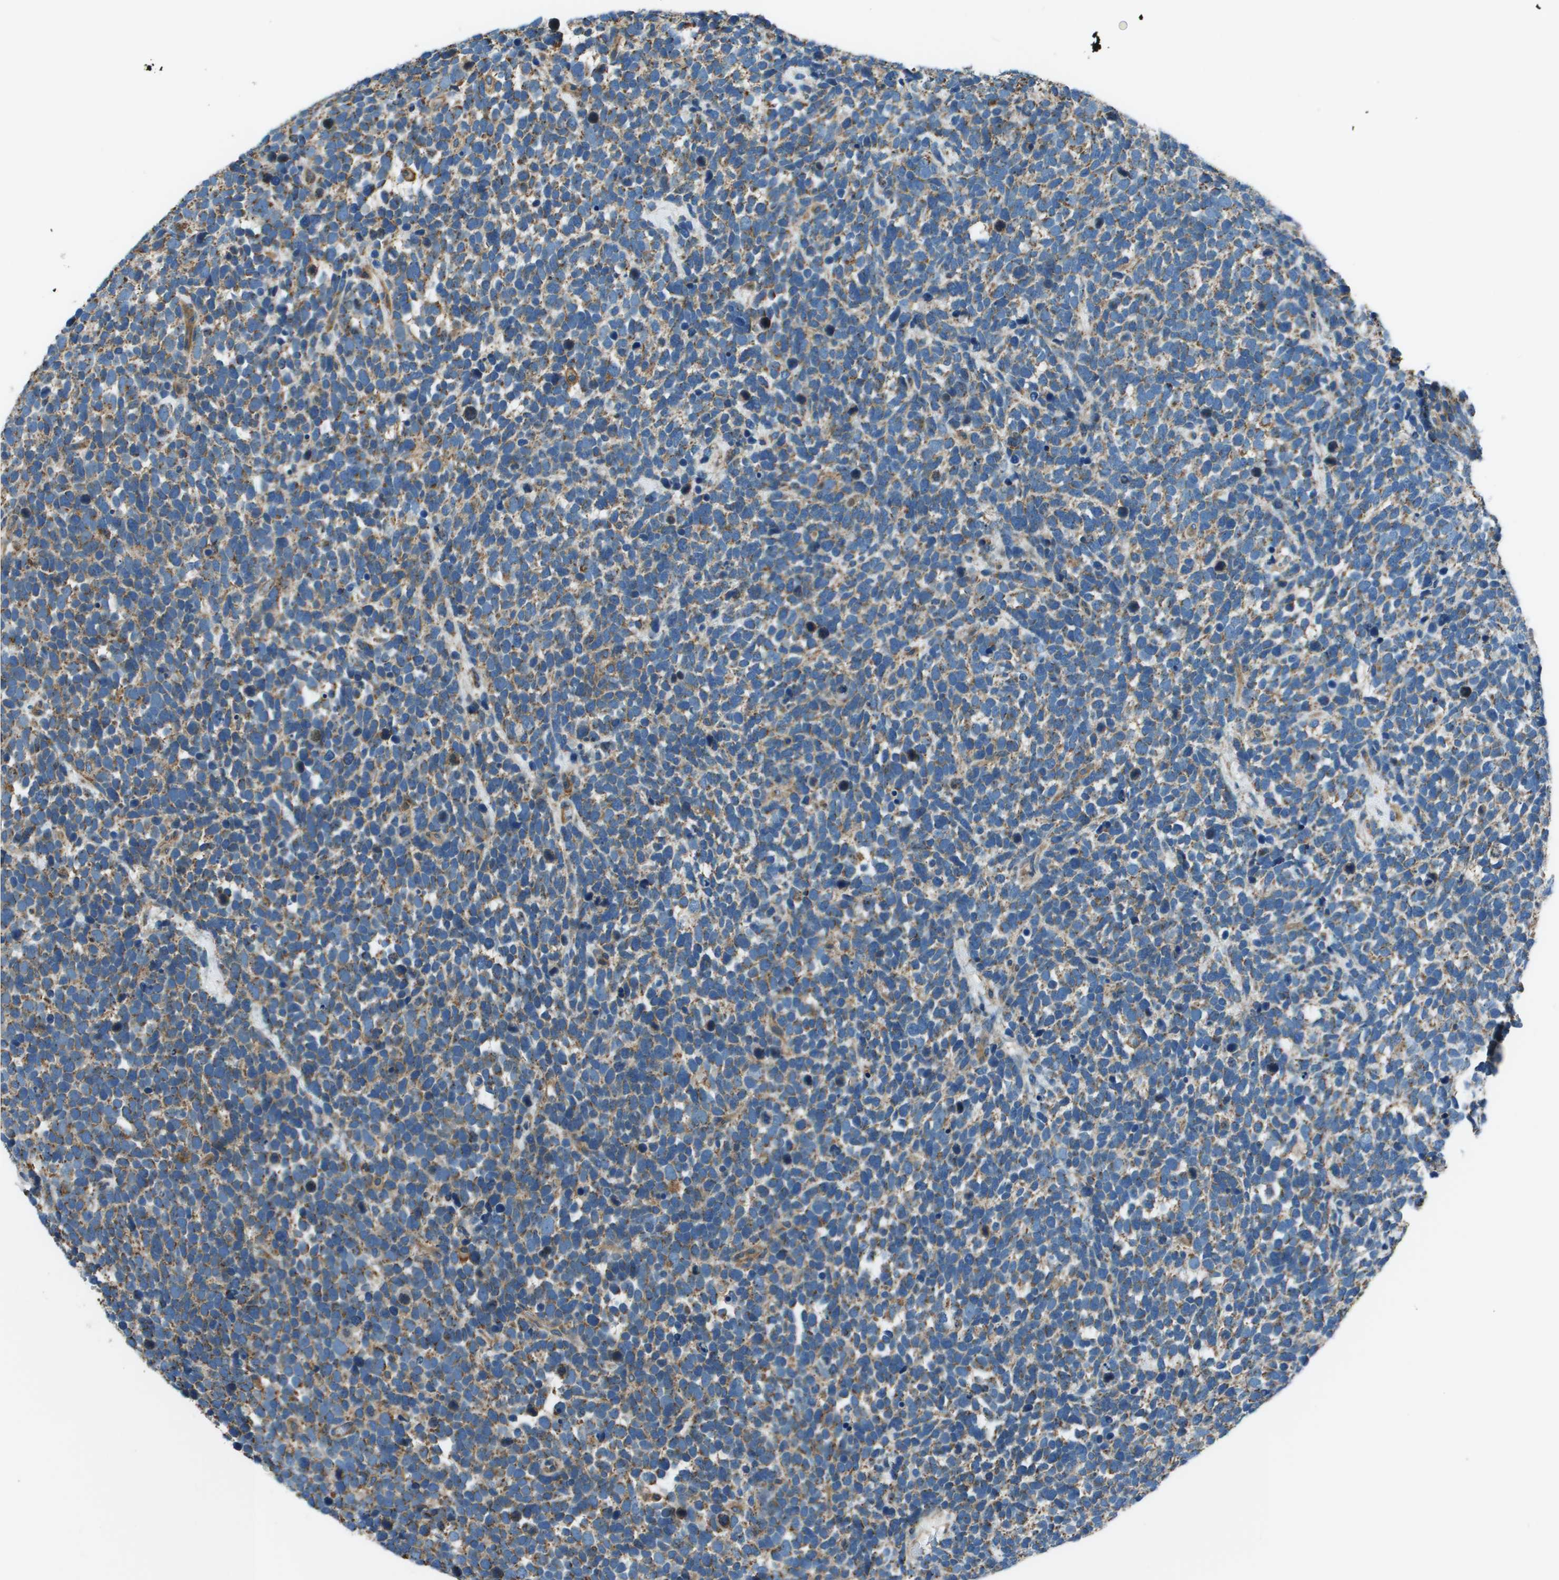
{"staining": {"intensity": "weak", "quantity": ">75%", "location": "cytoplasmic/membranous"}, "tissue": "urothelial cancer", "cell_type": "Tumor cells", "image_type": "cancer", "snomed": [{"axis": "morphology", "description": "Urothelial carcinoma, High grade"}, {"axis": "topography", "description": "Urinary bladder"}], "caption": "A brown stain labels weak cytoplasmic/membranous staining of a protein in high-grade urothelial carcinoma tumor cells.", "gene": "TMEM51", "patient": {"sex": "female", "age": 82}}